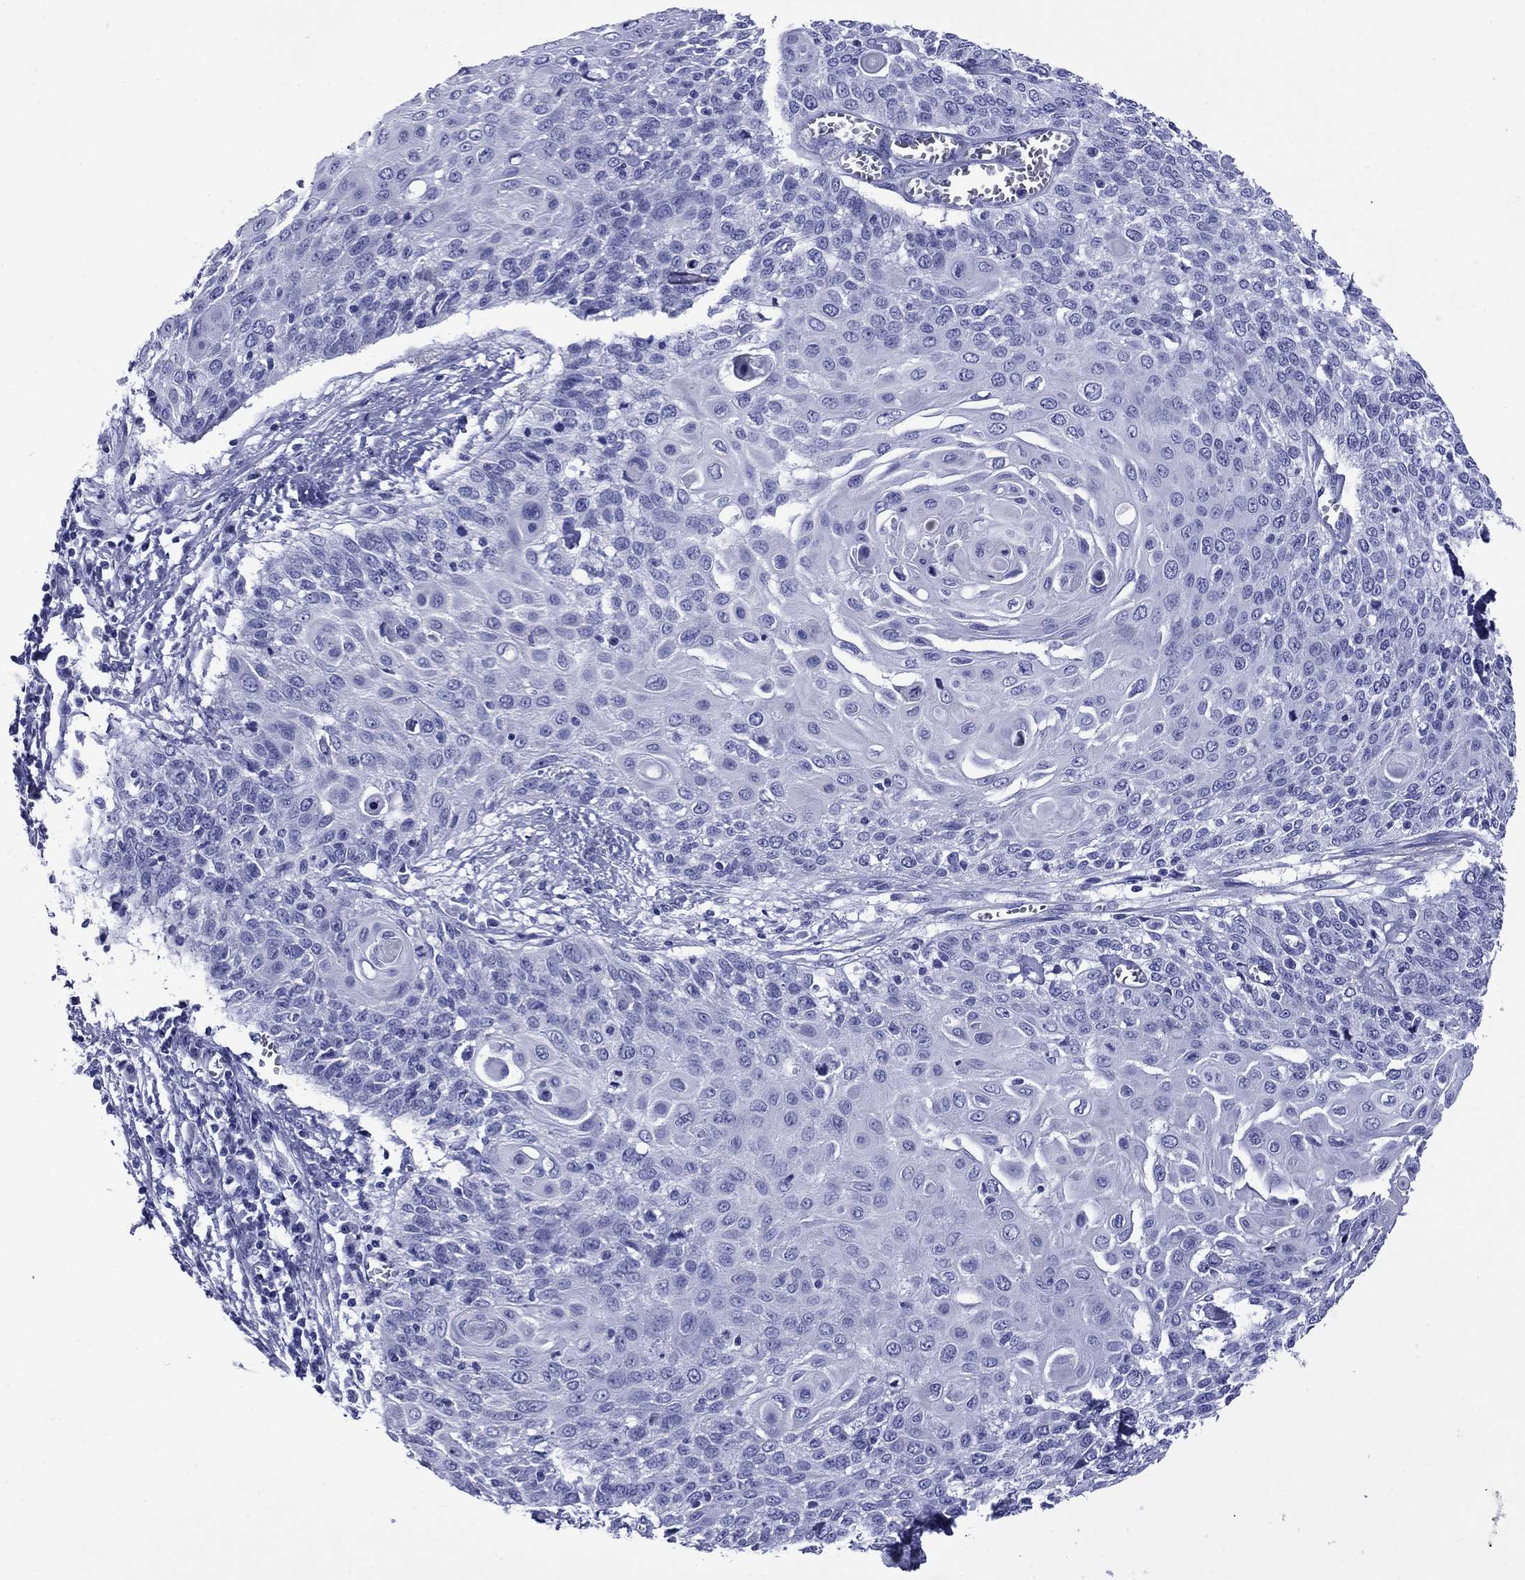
{"staining": {"intensity": "negative", "quantity": "none", "location": "none"}, "tissue": "cervical cancer", "cell_type": "Tumor cells", "image_type": "cancer", "snomed": [{"axis": "morphology", "description": "Squamous cell carcinoma, NOS"}, {"axis": "topography", "description": "Cervix"}], "caption": "This is a histopathology image of immunohistochemistry (IHC) staining of cervical cancer, which shows no staining in tumor cells.", "gene": "ROM1", "patient": {"sex": "female", "age": 39}}